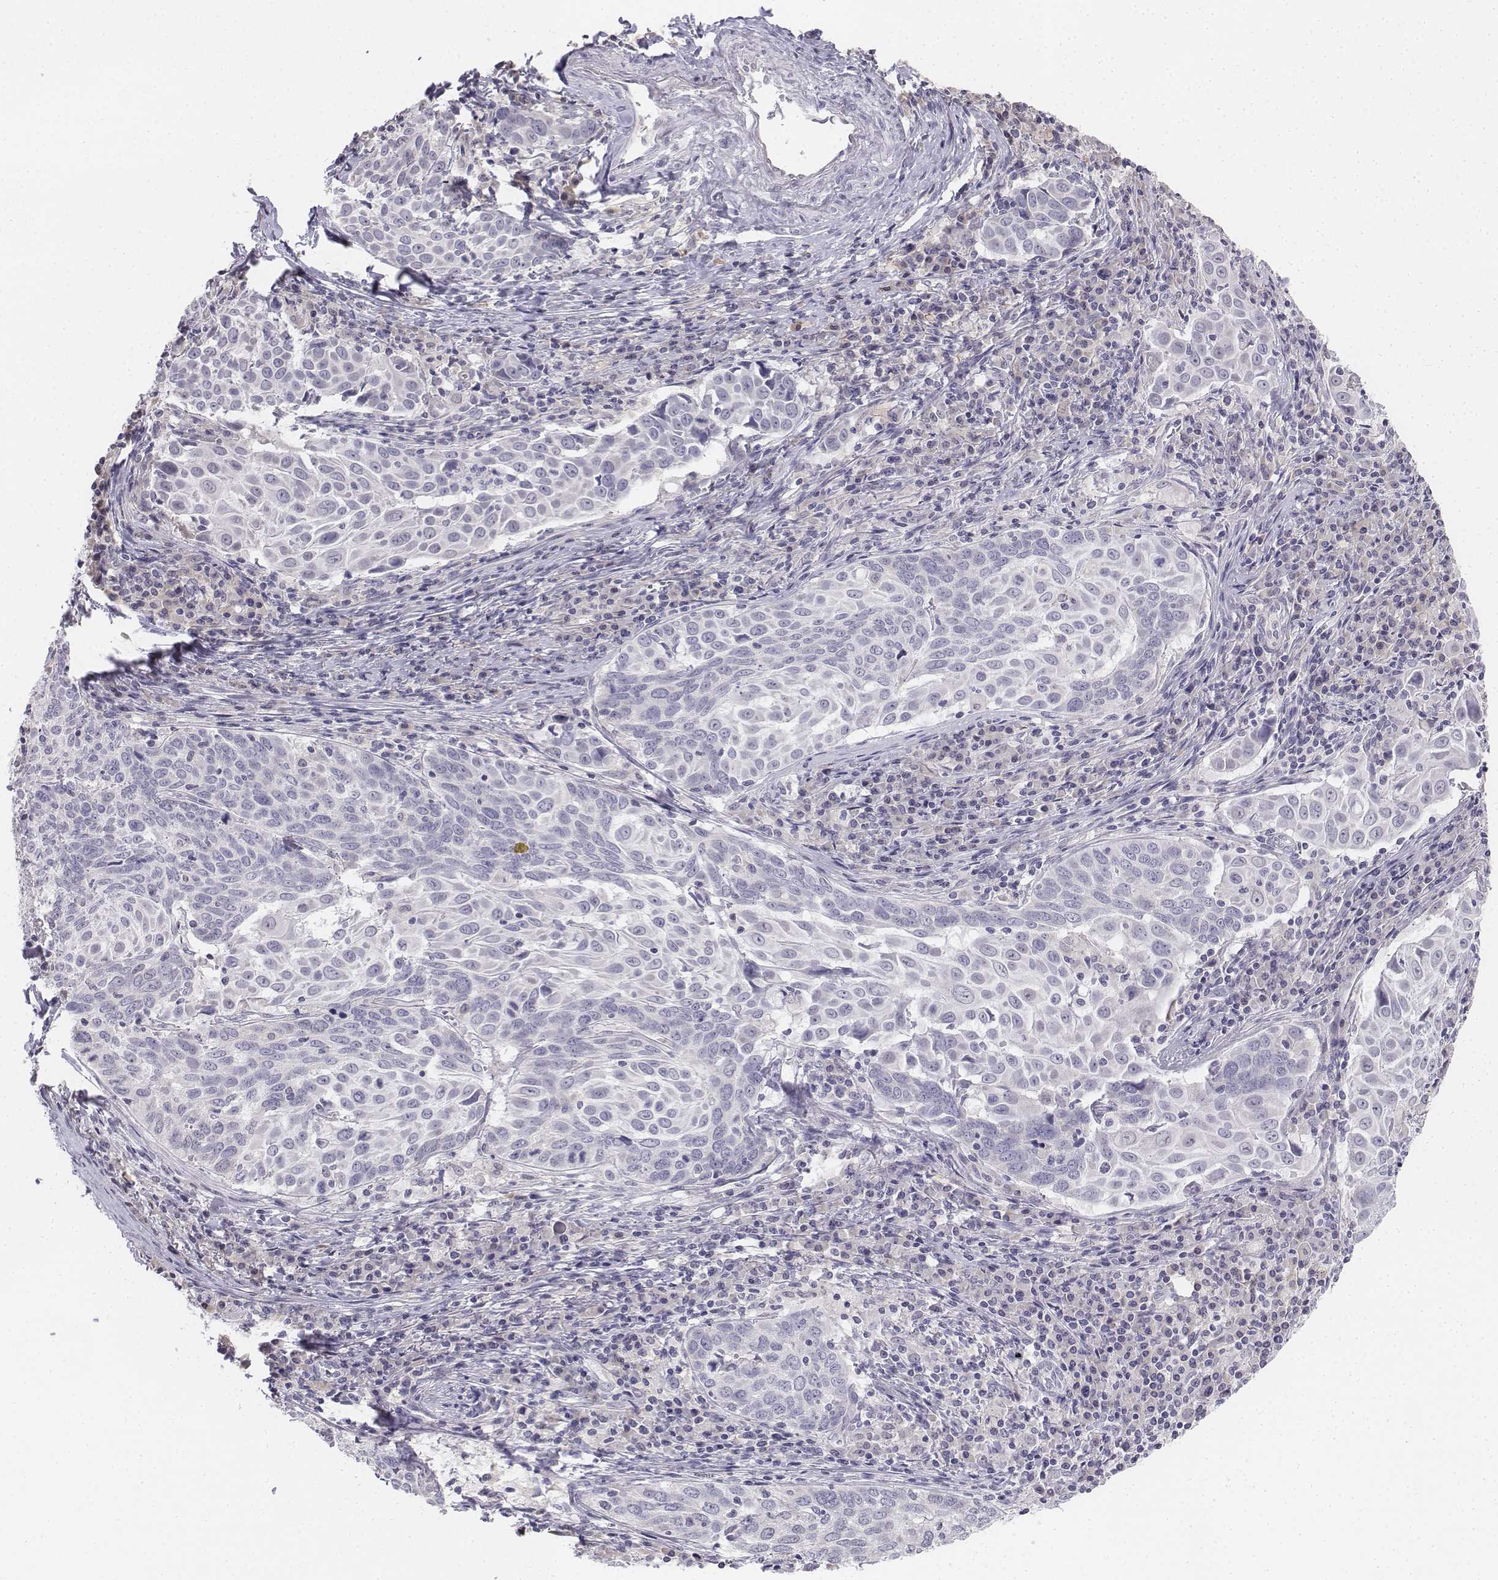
{"staining": {"intensity": "negative", "quantity": "none", "location": "none"}, "tissue": "lung cancer", "cell_type": "Tumor cells", "image_type": "cancer", "snomed": [{"axis": "morphology", "description": "Squamous cell carcinoma, NOS"}, {"axis": "topography", "description": "Lung"}], "caption": "This photomicrograph is of squamous cell carcinoma (lung) stained with immunohistochemistry (IHC) to label a protein in brown with the nuclei are counter-stained blue. There is no positivity in tumor cells.", "gene": "PENK", "patient": {"sex": "male", "age": 57}}